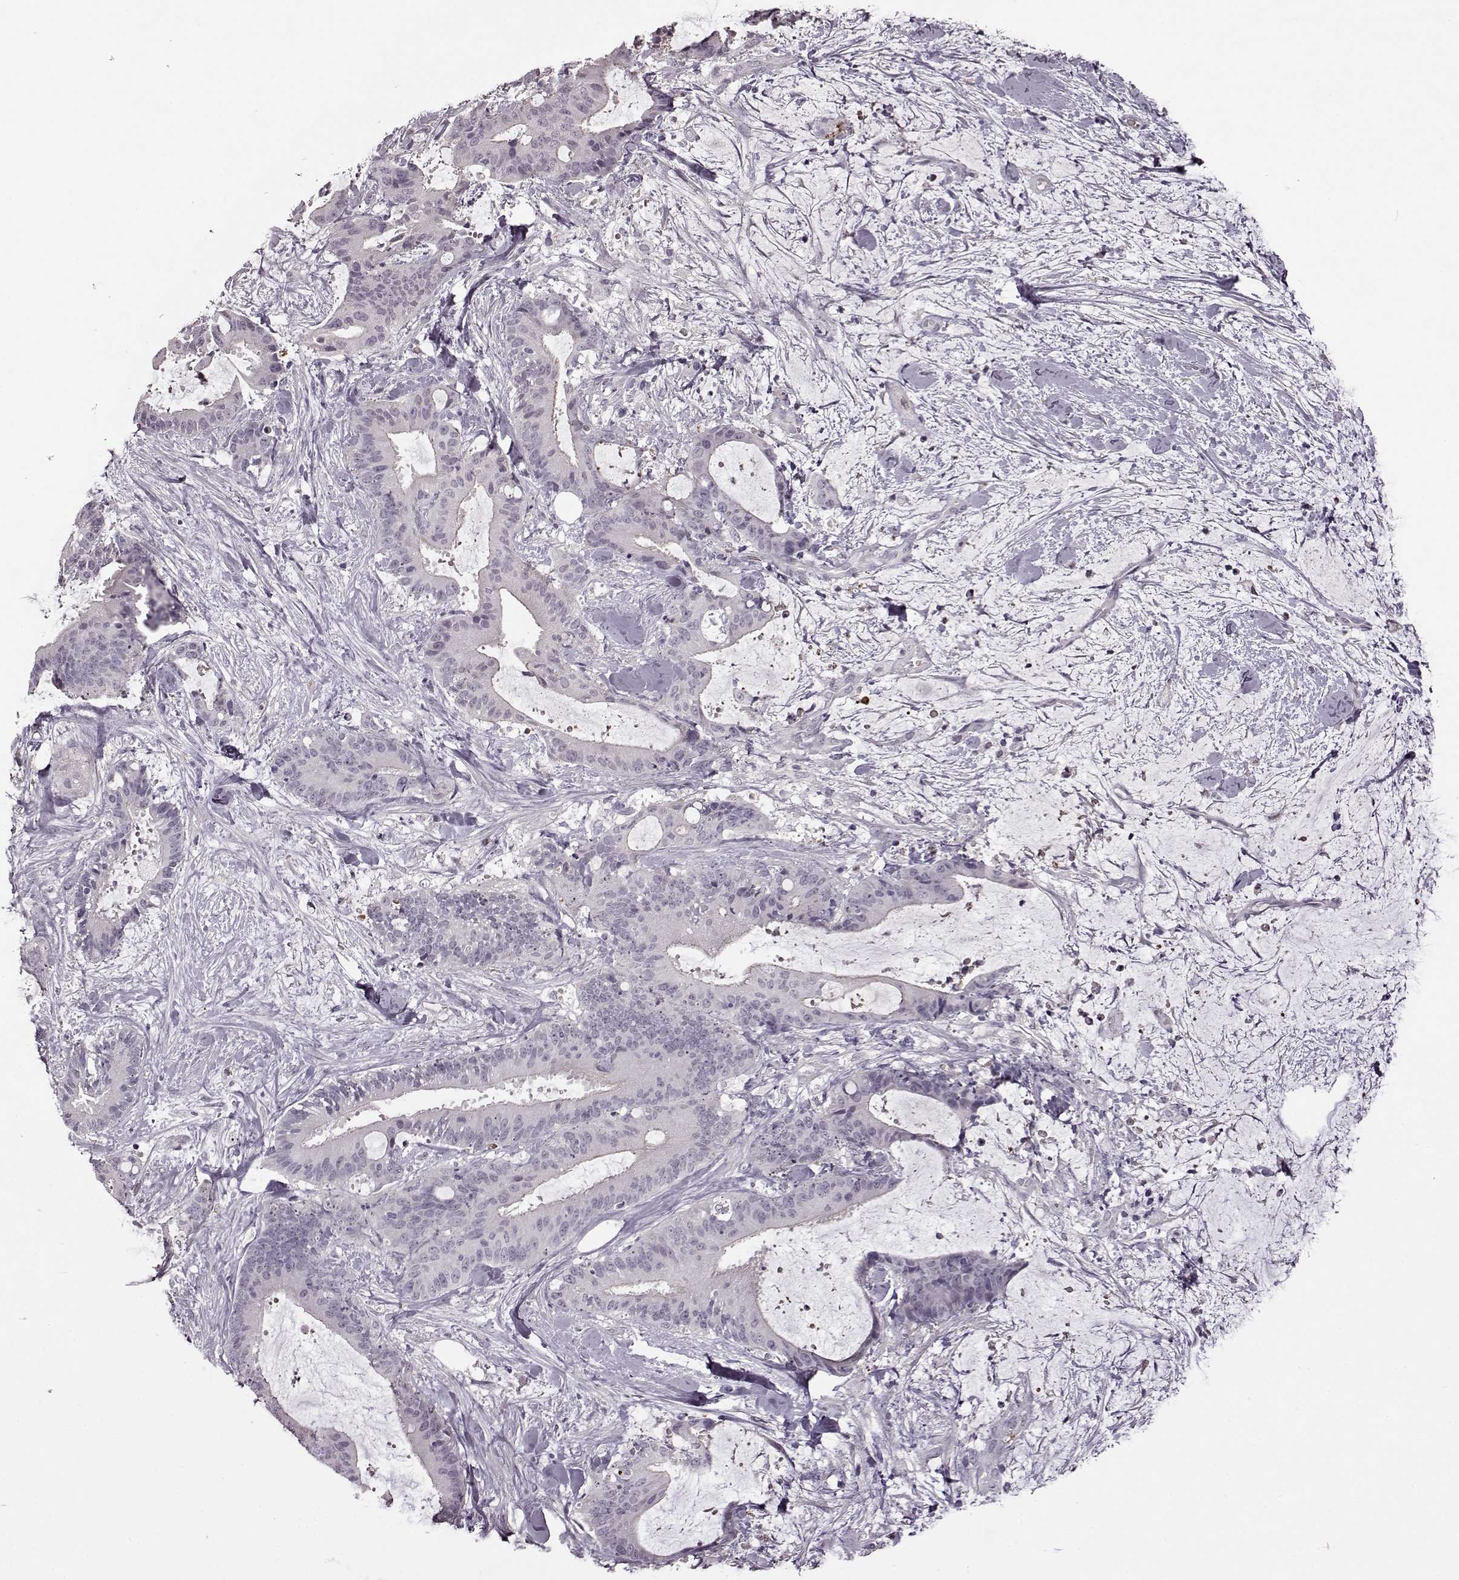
{"staining": {"intensity": "negative", "quantity": "none", "location": "none"}, "tissue": "liver cancer", "cell_type": "Tumor cells", "image_type": "cancer", "snomed": [{"axis": "morphology", "description": "Cholangiocarcinoma"}, {"axis": "topography", "description": "Liver"}], "caption": "DAB (3,3'-diaminobenzidine) immunohistochemical staining of liver cancer (cholangiocarcinoma) displays no significant positivity in tumor cells. (Stains: DAB immunohistochemistry (IHC) with hematoxylin counter stain, Microscopy: brightfield microscopy at high magnification).", "gene": "CNGA3", "patient": {"sex": "female", "age": 73}}